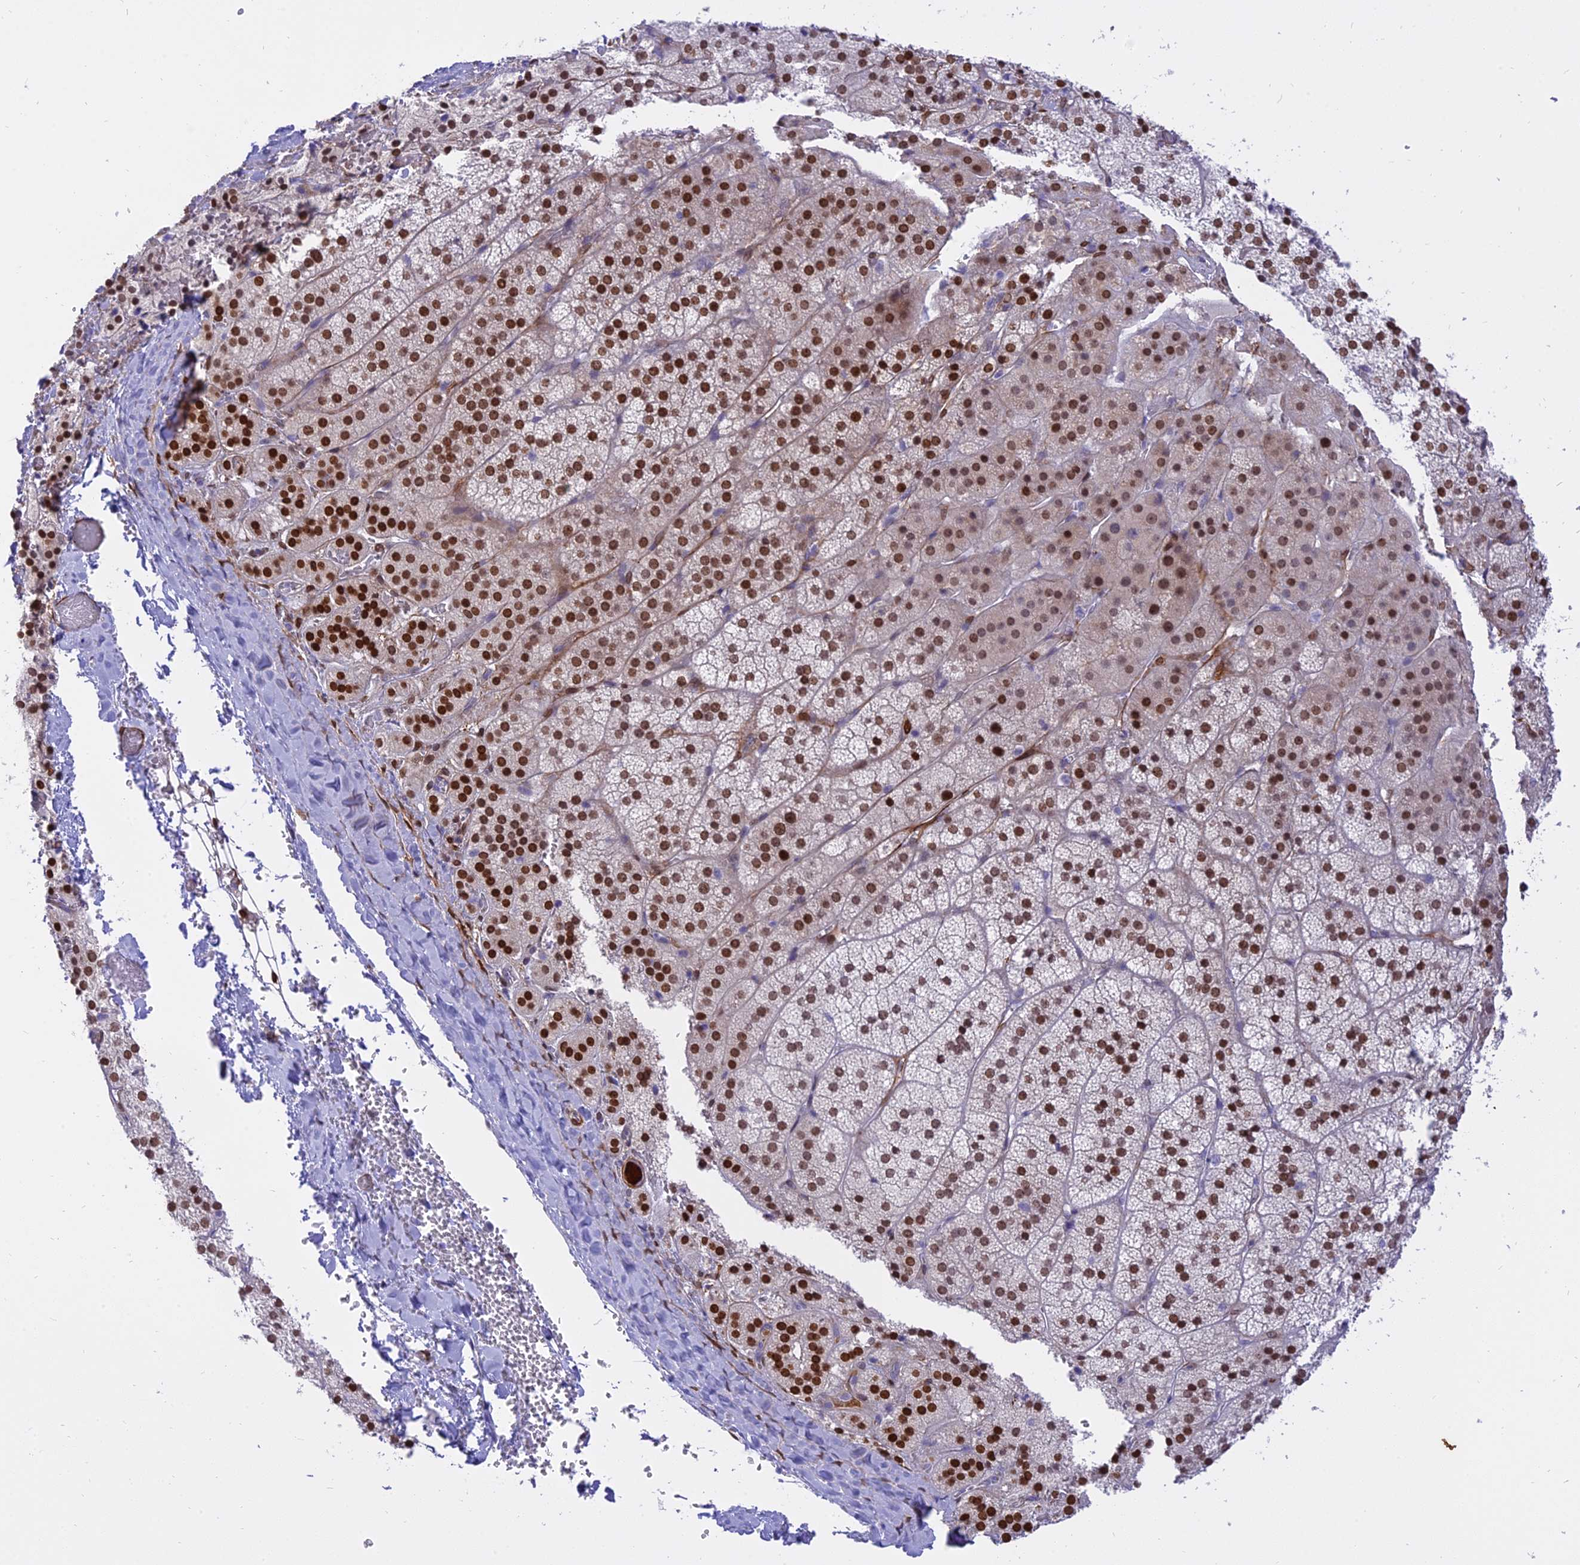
{"staining": {"intensity": "strong", "quantity": "25%-75%", "location": "nuclear"}, "tissue": "adrenal gland", "cell_type": "Glandular cells", "image_type": "normal", "snomed": [{"axis": "morphology", "description": "Normal tissue, NOS"}, {"axis": "topography", "description": "Adrenal gland"}], "caption": "Unremarkable adrenal gland was stained to show a protein in brown. There is high levels of strong nuclear positivity in approximately 25%-75% of glandular cells.", "gene": "CENPV", "patient": {"sex": "female", "age": 44}}